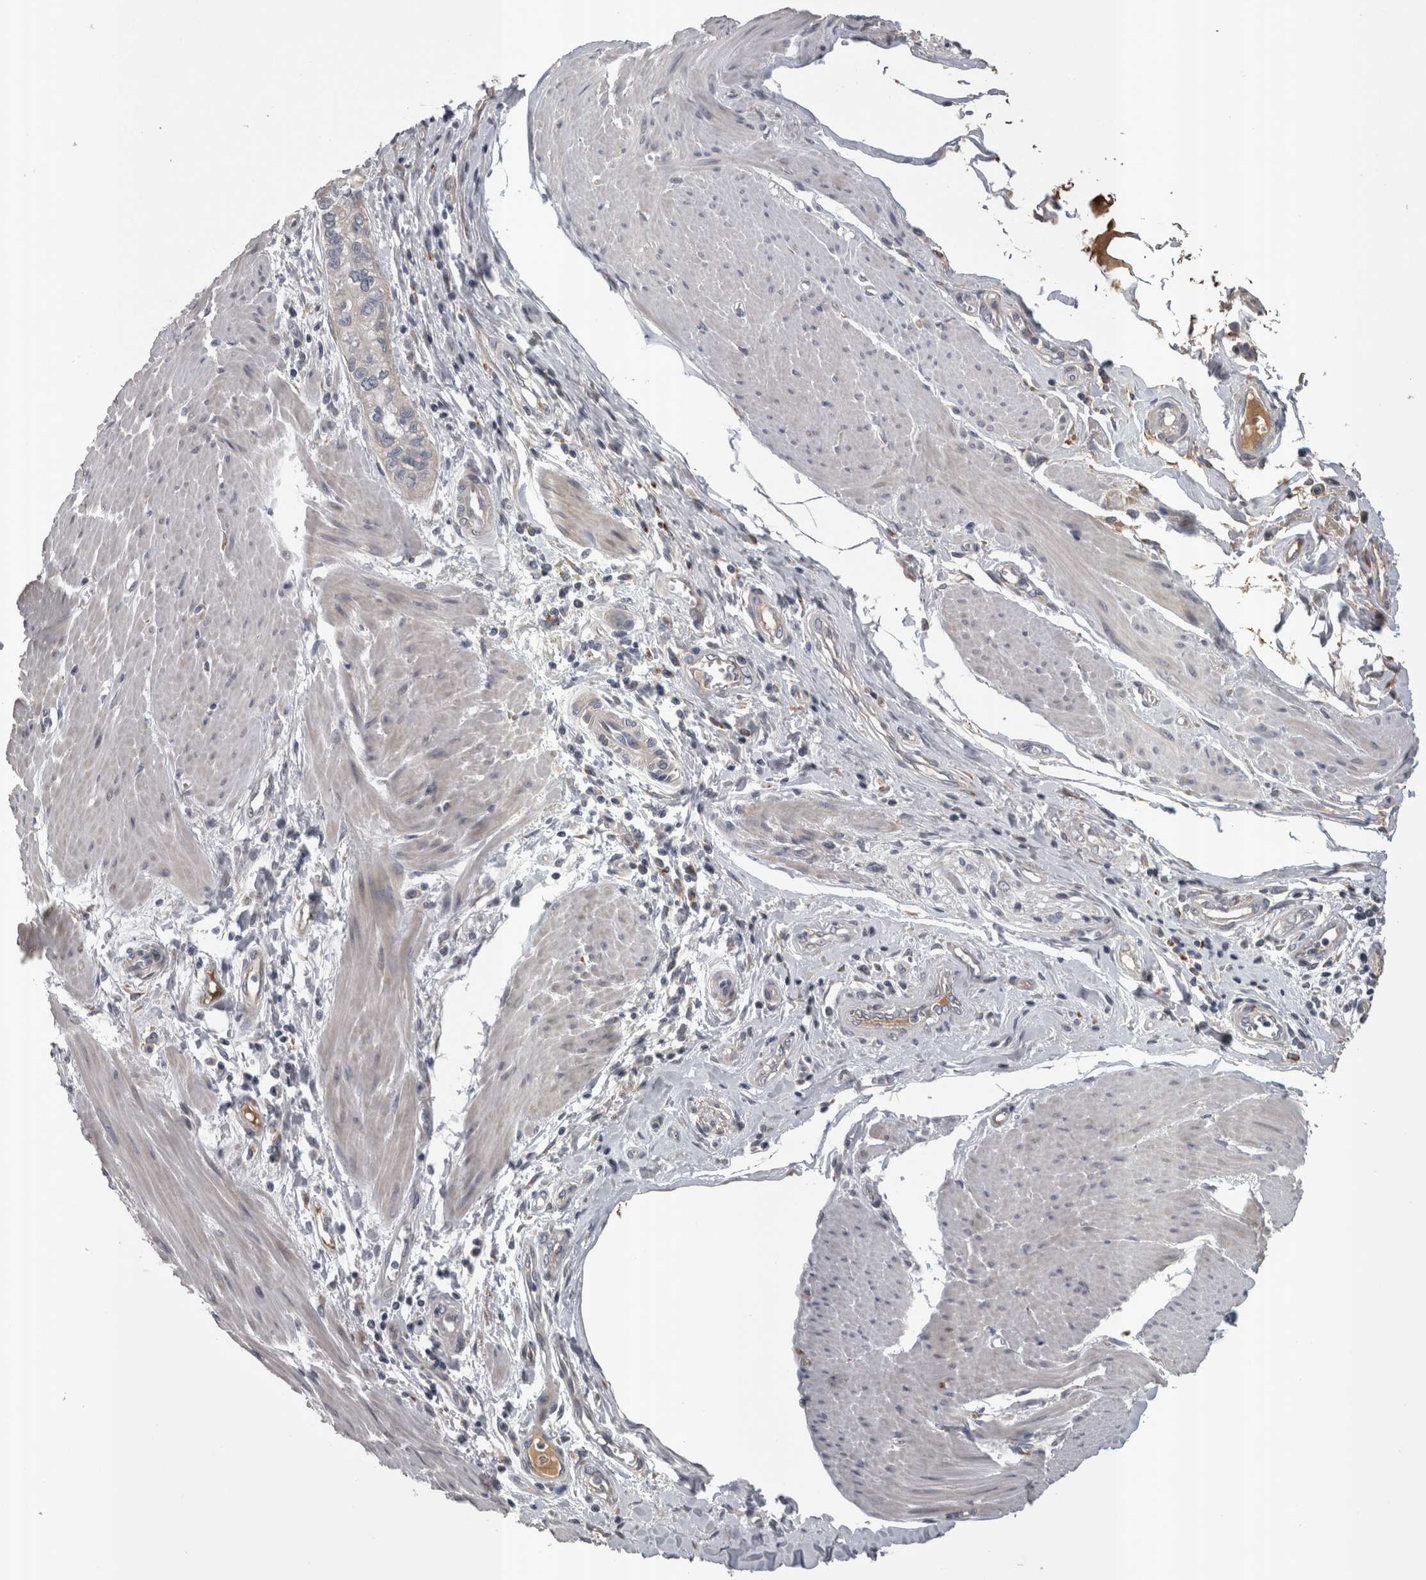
{"staining": {"intensity": "negative", "quantity": "none", "location": "none"}, "tissue": "pancreatic cancer", "cell_type": "Tumor cells", "image_type": "cancer", "snomed": [{"axis": "morphology", "description": "Adenocarcinoma, NOS"}, {"axis": "topography", "description": "Pancreas"}], "caption": "Tumor cells show no significant protein staining in adenocarcinoma (pancreatic).", "gene": "STC1", "patient": {"sex": "male", "age": 74}}